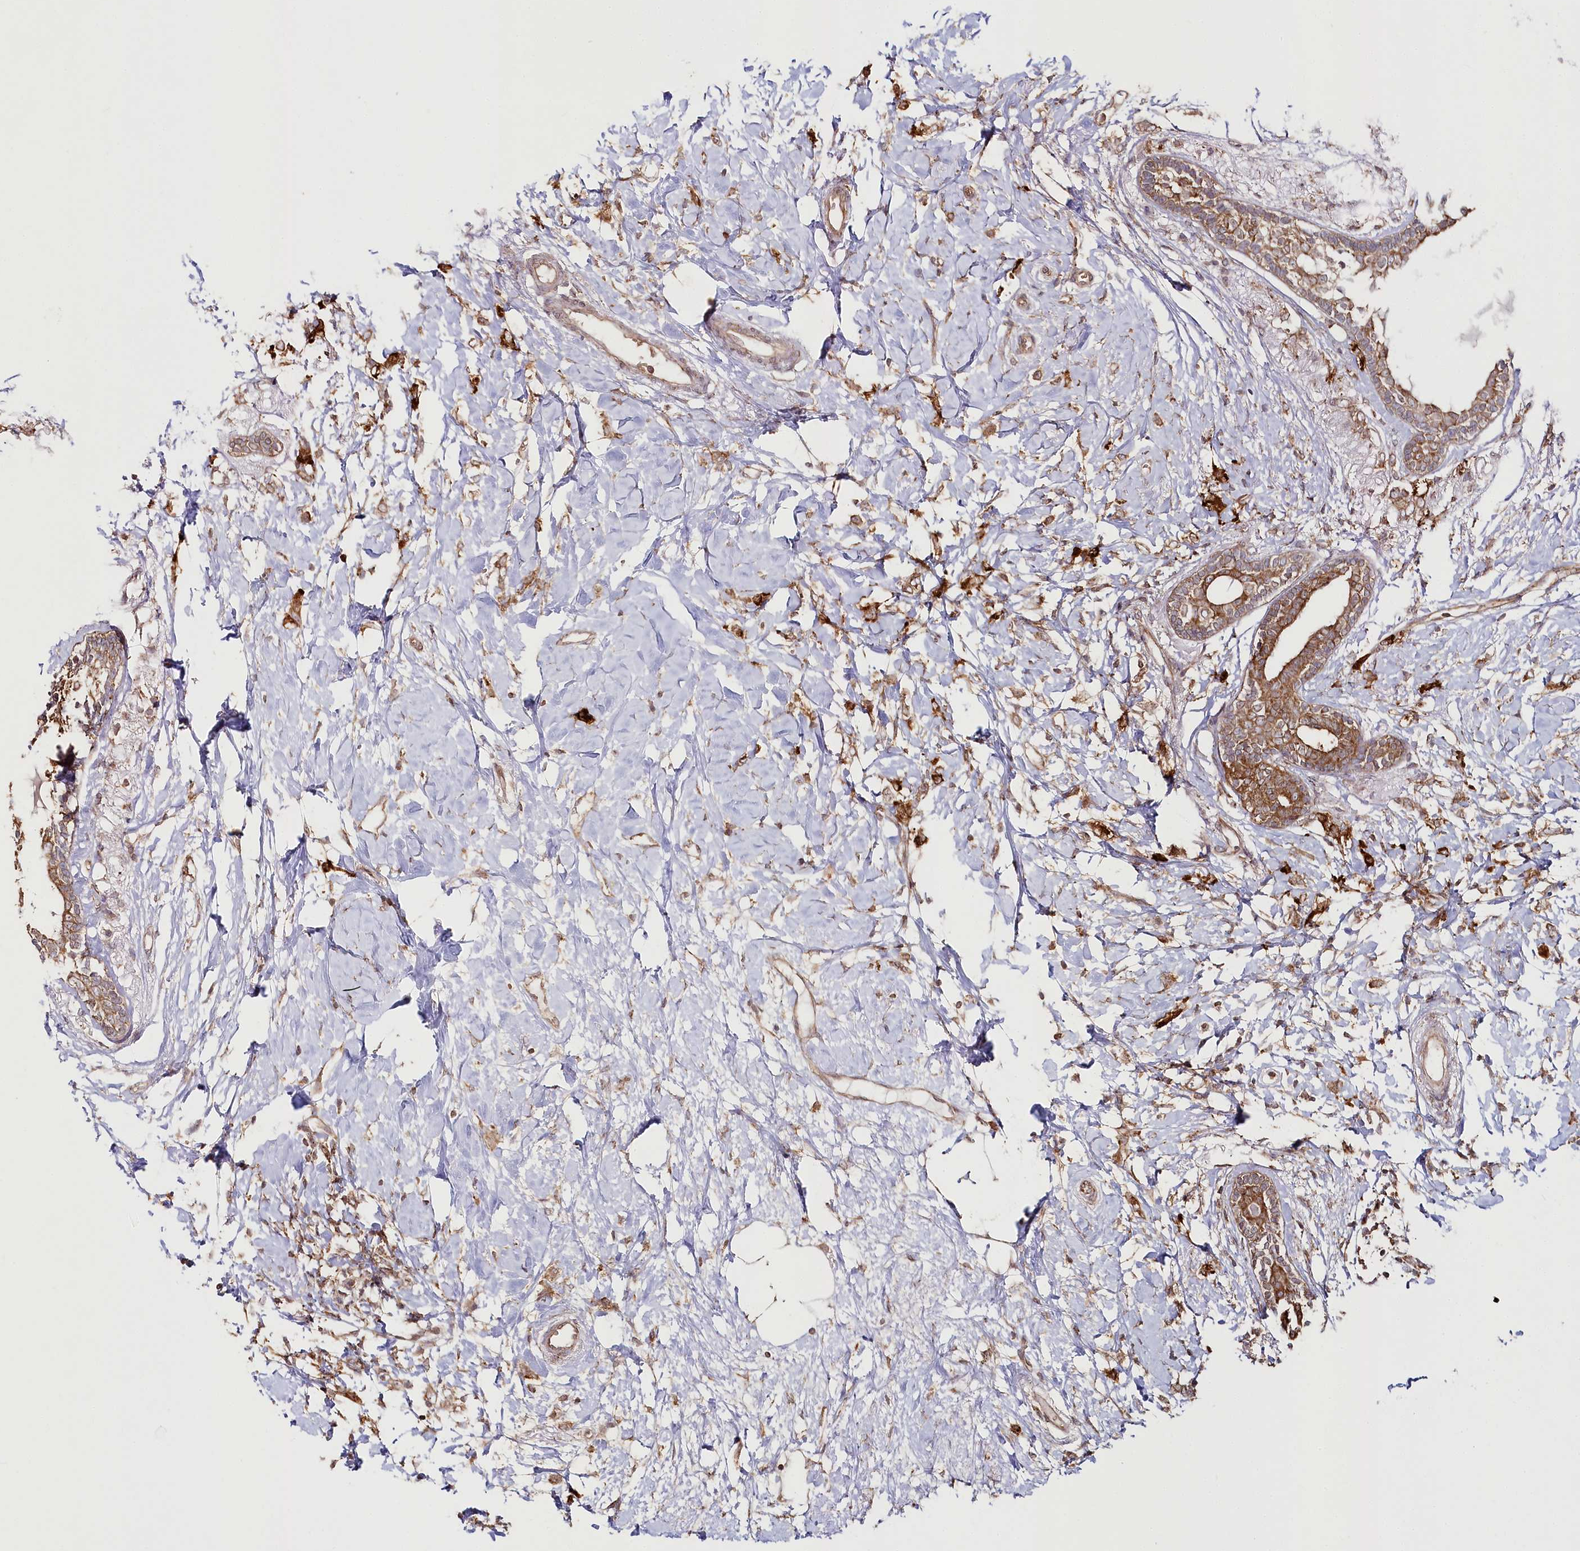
{"staining": {"intensity": "moderate", "quantity": ">75%", "location": "cytoplasmic/membranous"}, "tissue": "breast cancer", "cell_type": "Tumor cells", "image_type": "cancer", "snomed": [{"axis": "morphology", "description": "Normal tissue, NOS"}, {"axis": "morphology", "description": "Lobular carcinoma"}, {"axis": "topography", "description": "Breast"}], "caption": "Brown immunohistochemical staining in breast cancer (lobular carcinoma) shows moderate cytoplasmic/membranous staining in about >75% of tumor cells.", "gene": "OTUD4", "patient": {"sex": "female", "age": 47}}